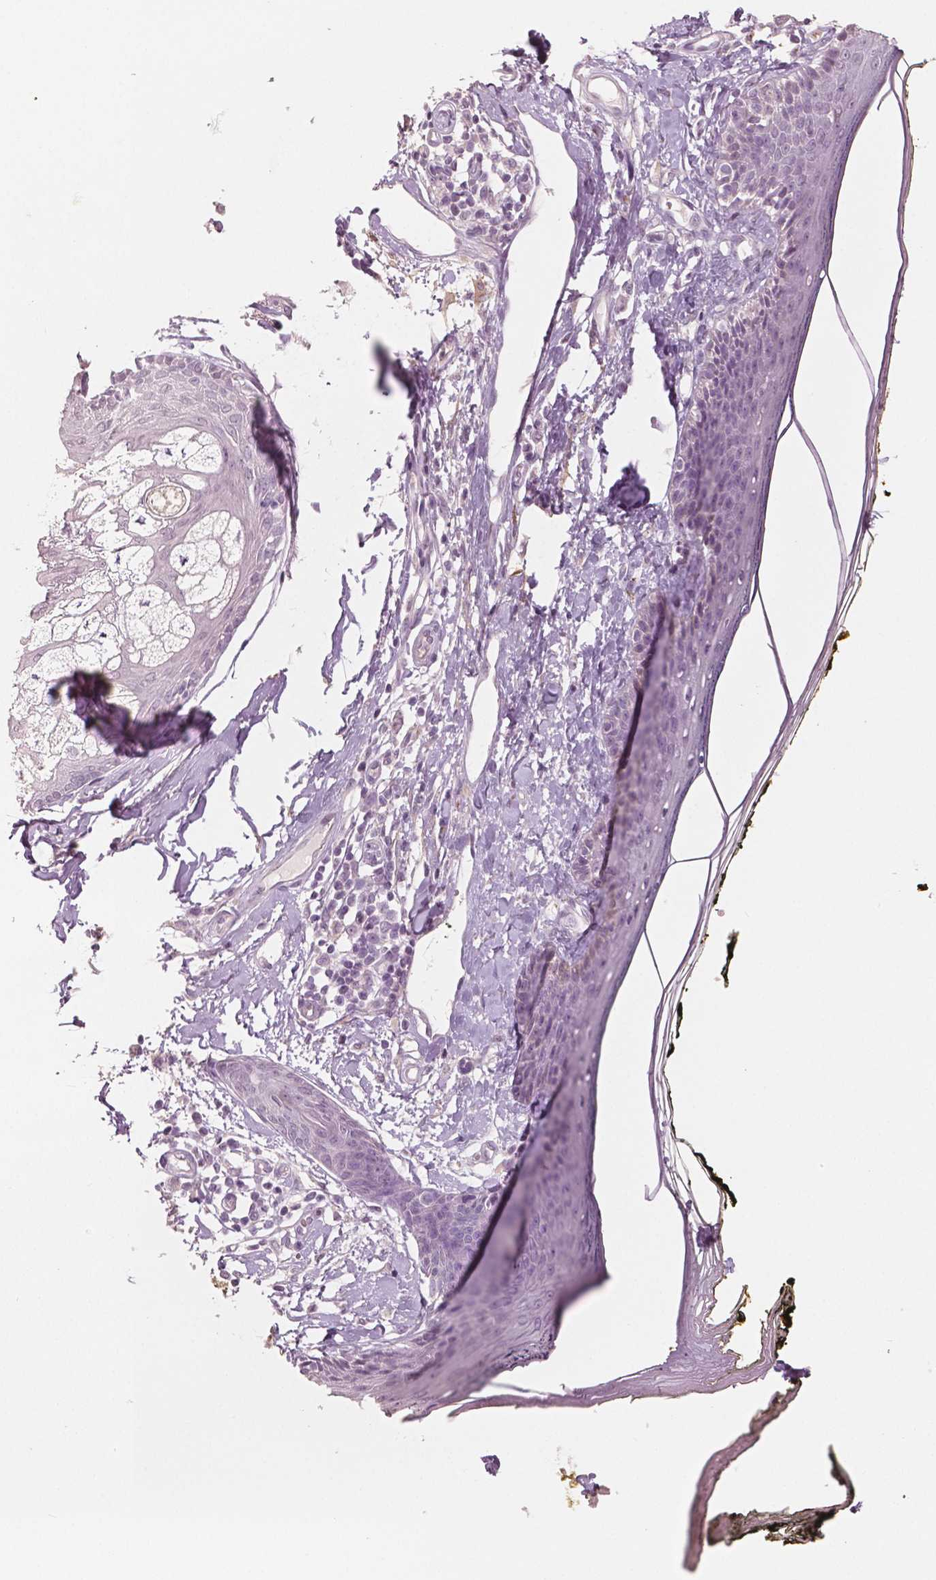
{"staining": {"intensity": "negative", "quantity": "none", "location": "none"}, "tissue": "skin", "cell_type": "Fibroblasts", "image_type": "normal", "snomed": [{"axis": "morphology", "description": "Normal tissue, NOS"}, {"axis": "topography", "description": "Skin"}], "caption": "There is no significant positivity in fibroblasts of skin.", "gene": "NECAB1", "patient": {"sex": "male", "age": 76}}